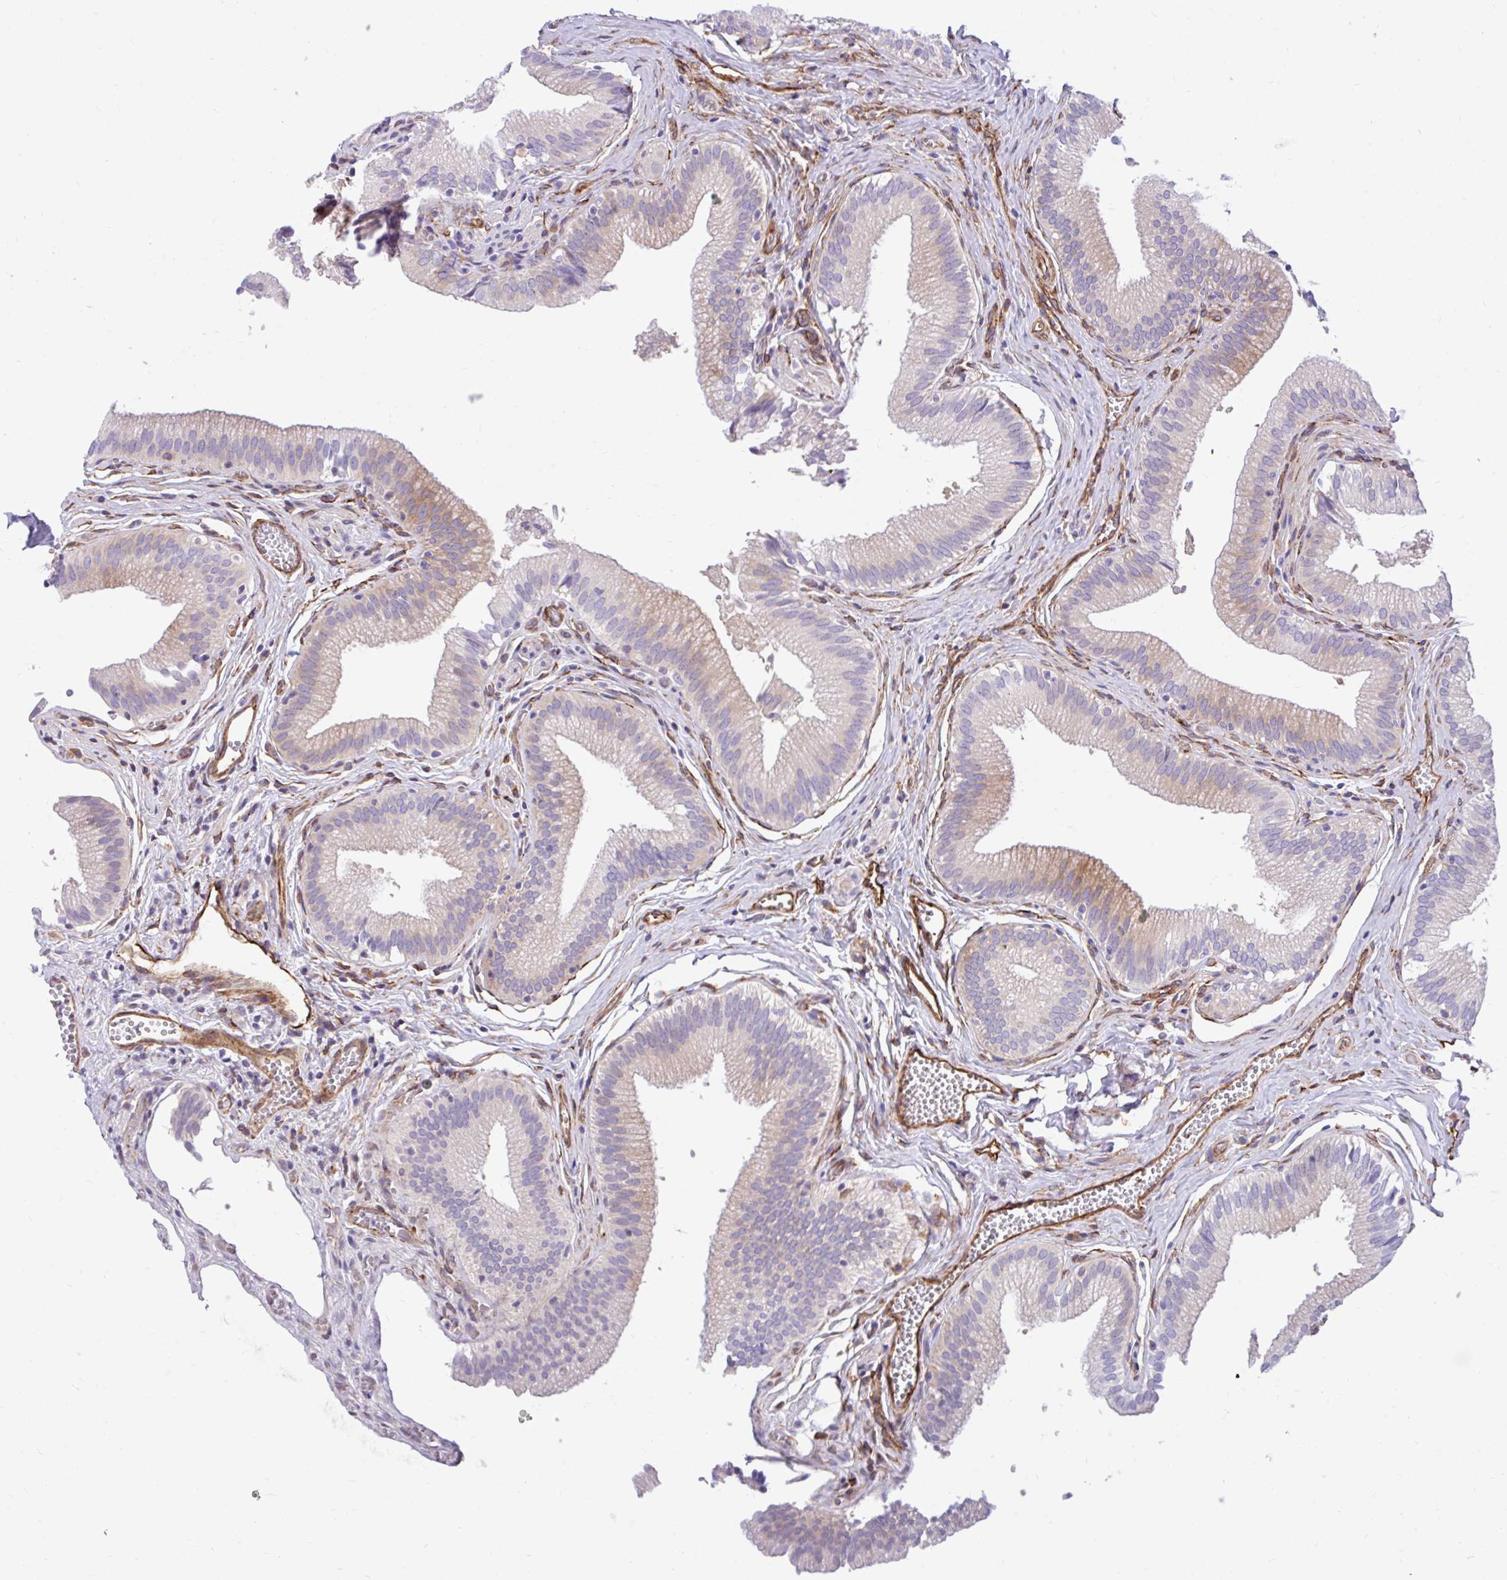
{"staining": {"intensity": "moderate", "quantity": "<25%", "location": "cytoplasmic/membranous"}, "tissue": "gallbladder", "cell_type": "Glandular cells", "image_type": "normal", "snomed": [{"axis": "morphology", "description": "Normal tissue, NOS"}, {"axis": "topography", "description": "Gallbladder"}, {"axis": "topography", "description": "Peripheral nerve tissue"}], "caption": "High-magnification brightfield microscopy of unremarkable gallbladder stained with DAB (brown) and counterstained with hematoxylin (blue). glandular cells exhibit moderate cytoplasmic/membranous expression is present in approximately<25% of cells.", "gene": "ESPNL", "patient": {"sex": "male", "age": 17}}